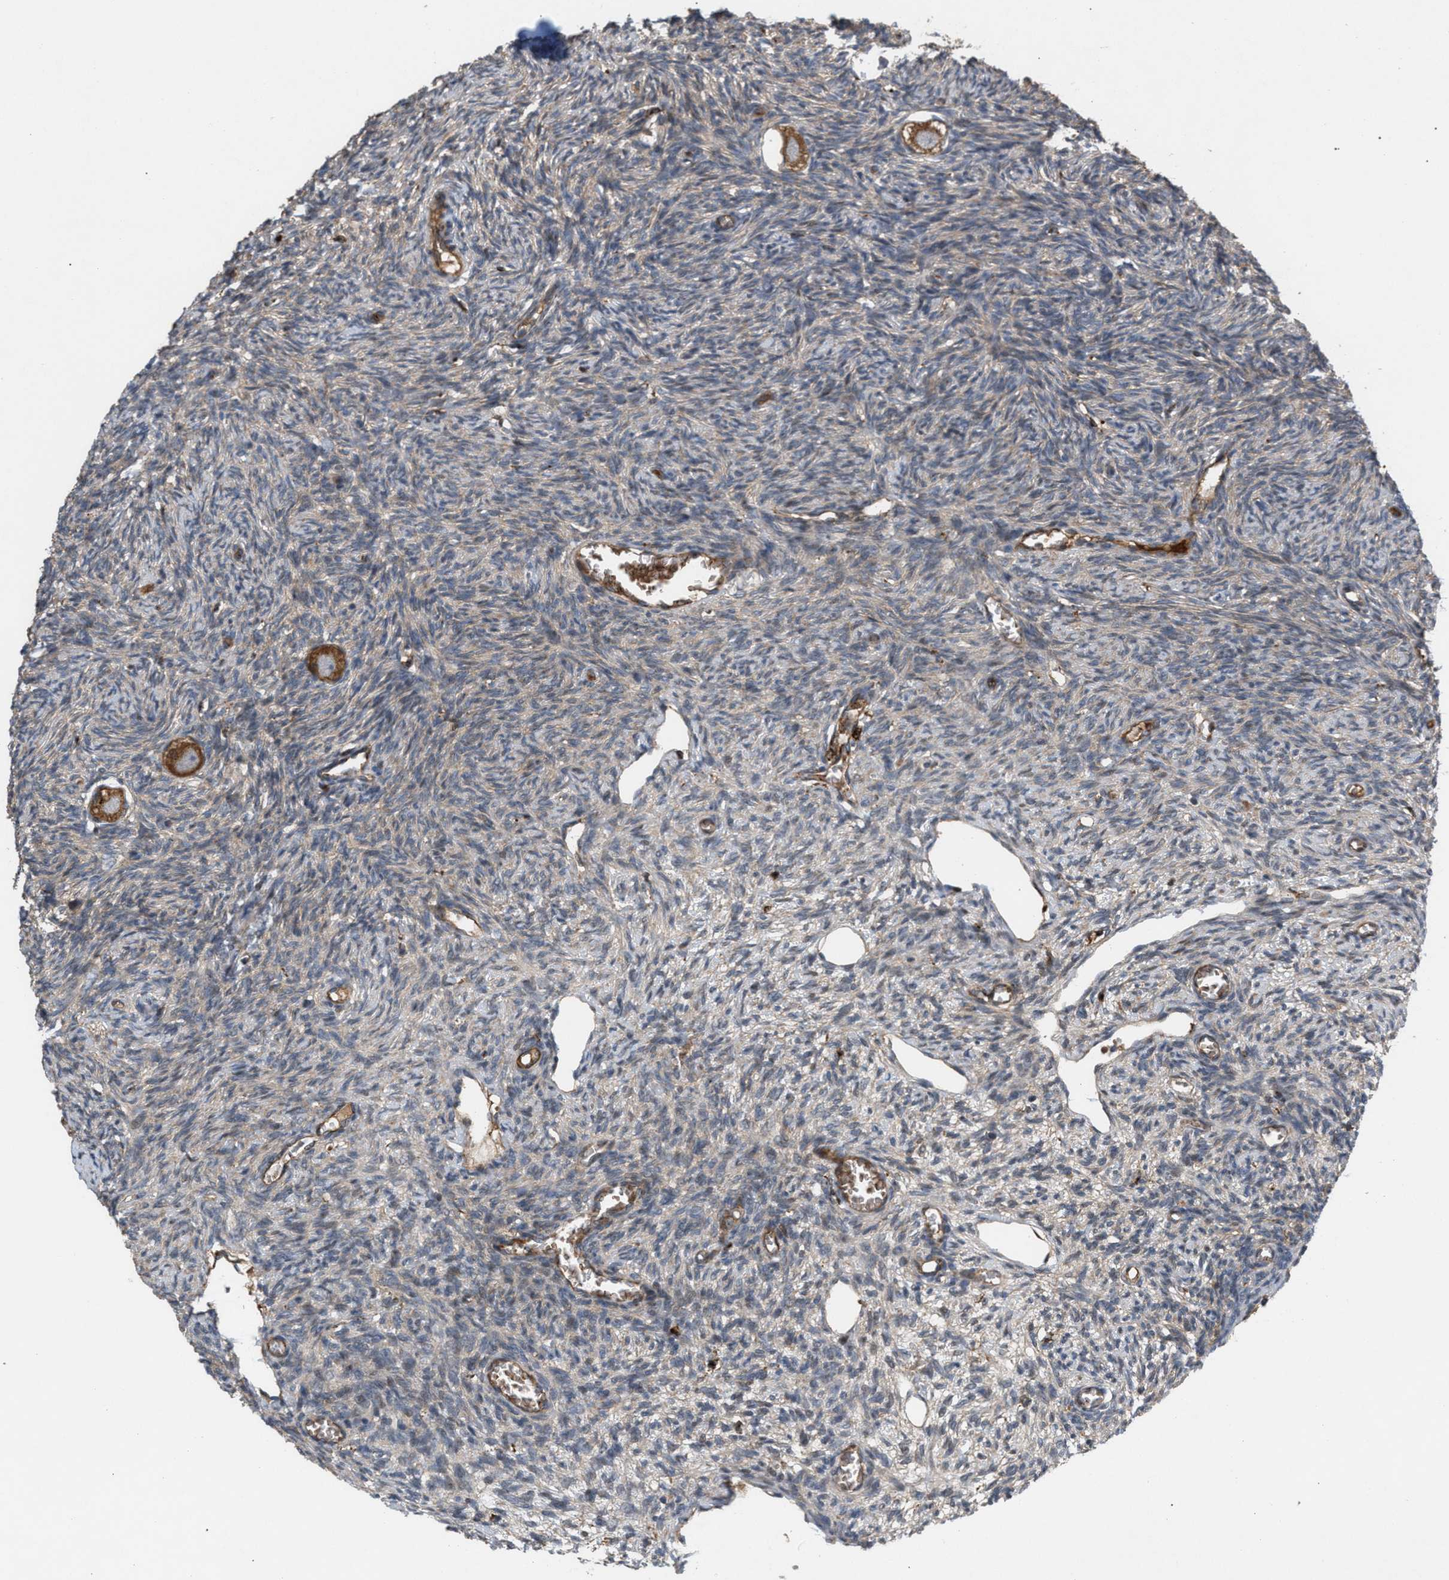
{"staining": {"intensity": "strong", "quantity": "25%-75%", "location": "cytoplasmic/membranous"}, "tissue": "ovary", "cell_type": "Follicle cells", "image_type": "normal", "snomed": [{"axis": "morphology", "description": "Normal tissue, NOS"}, {"axis": "topography", "description": "Ovary"}], "caption": "Protein positivity by immunohistochemistry exhibits strong cytoplasmic/membranous positivity in about 25%-75% of follicle cells in normal ovary.", "gene": "GCC1", "patient": {"sex": "female", "age": 27}}